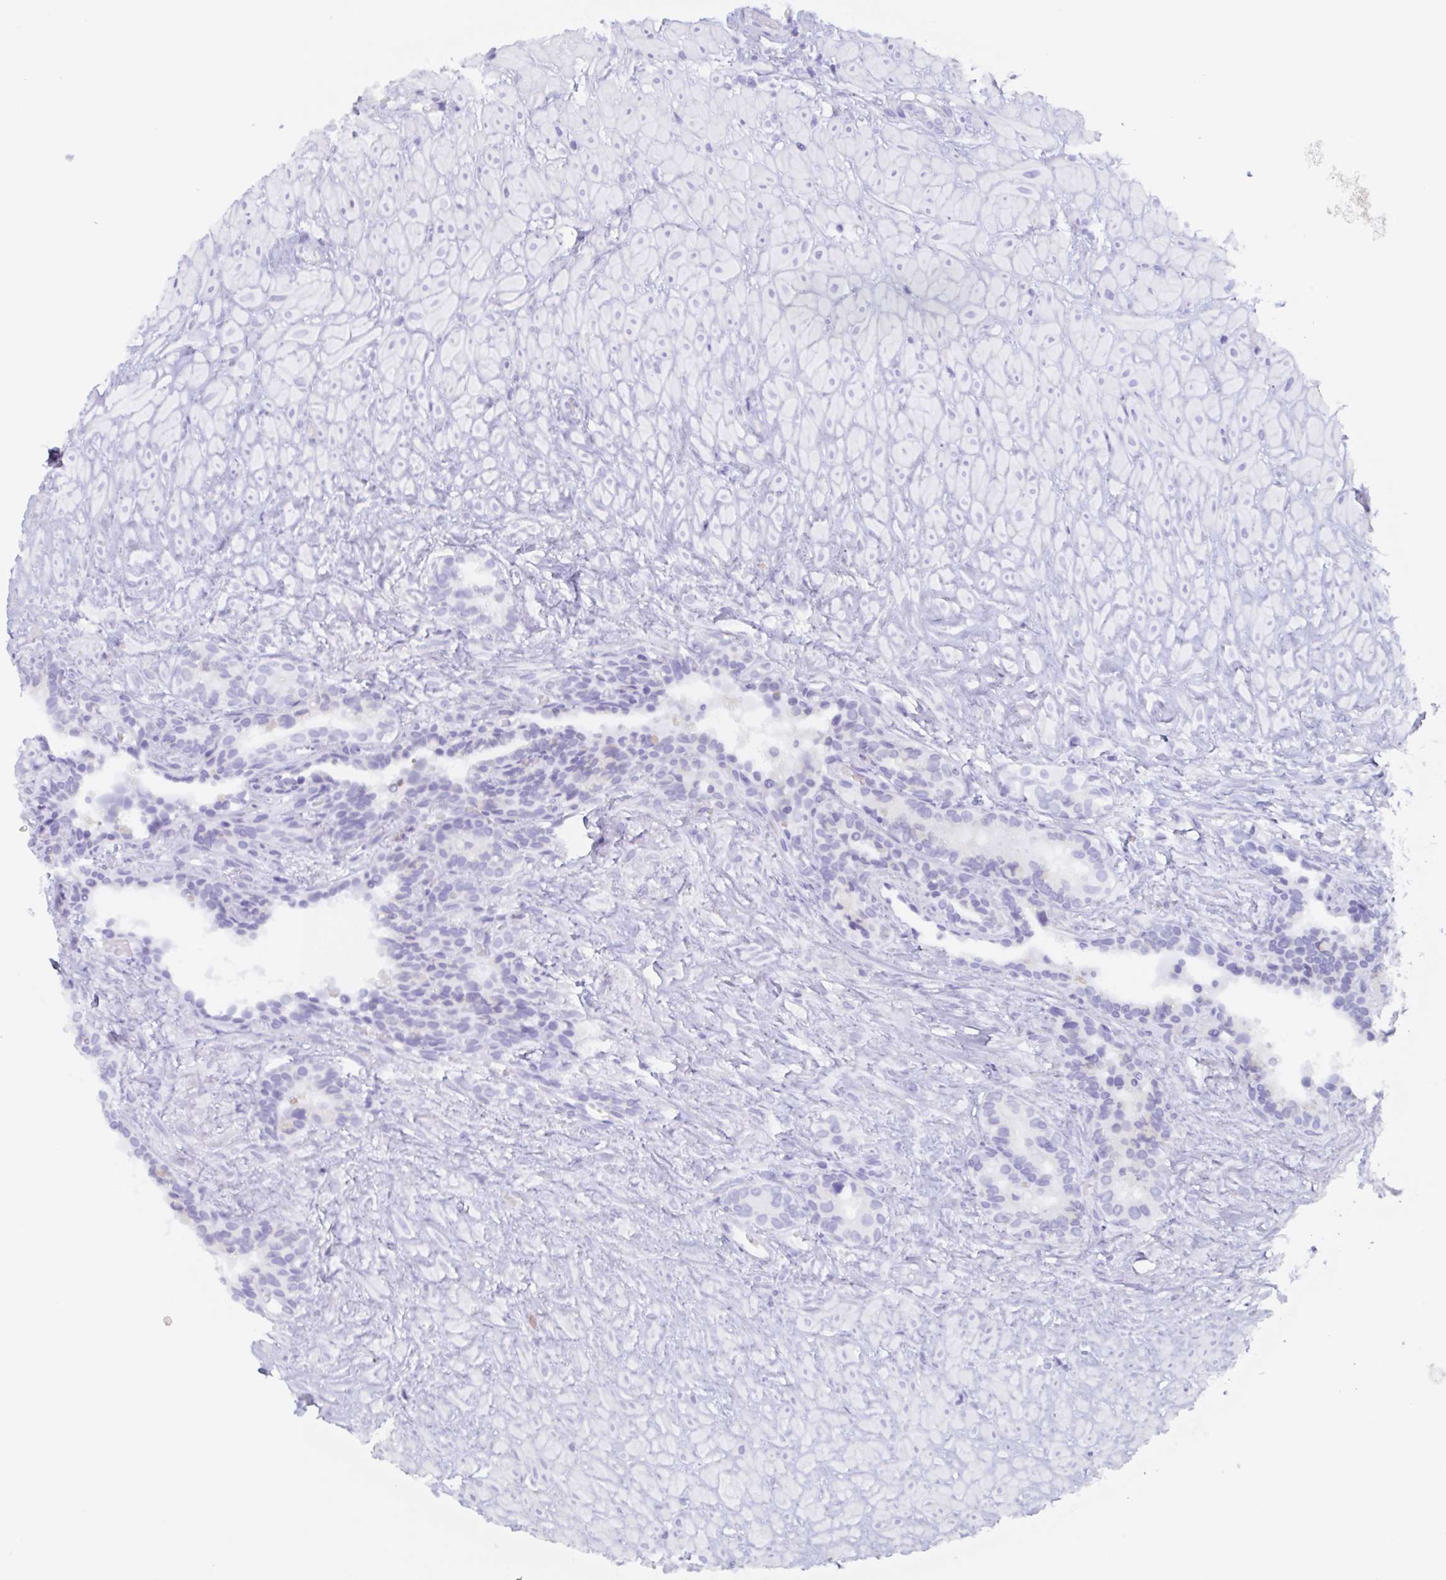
{"staining": {"intensity": "negative", "quantity": "none", "location": "none"}, "tissue": "seminal vesicle", "cell_type": "Glandular cells", "image_type": "normal", "snomed": [{"axis": "morphology", "description": "Normal tissue, NOS"}, {"axis": "topography", "description": "Seminal veicle"}], "caption": "The histopathology image demonstrates no staining of glandular cells in normal seminal vesicle. The staining is performed using DAB (3,3'-diaminobenzidine) brown chromogen with nuclei counter-stained in using hematoxylin.", "gene": "POU2F3", "patient": {"sex": "male", "age": 76}}